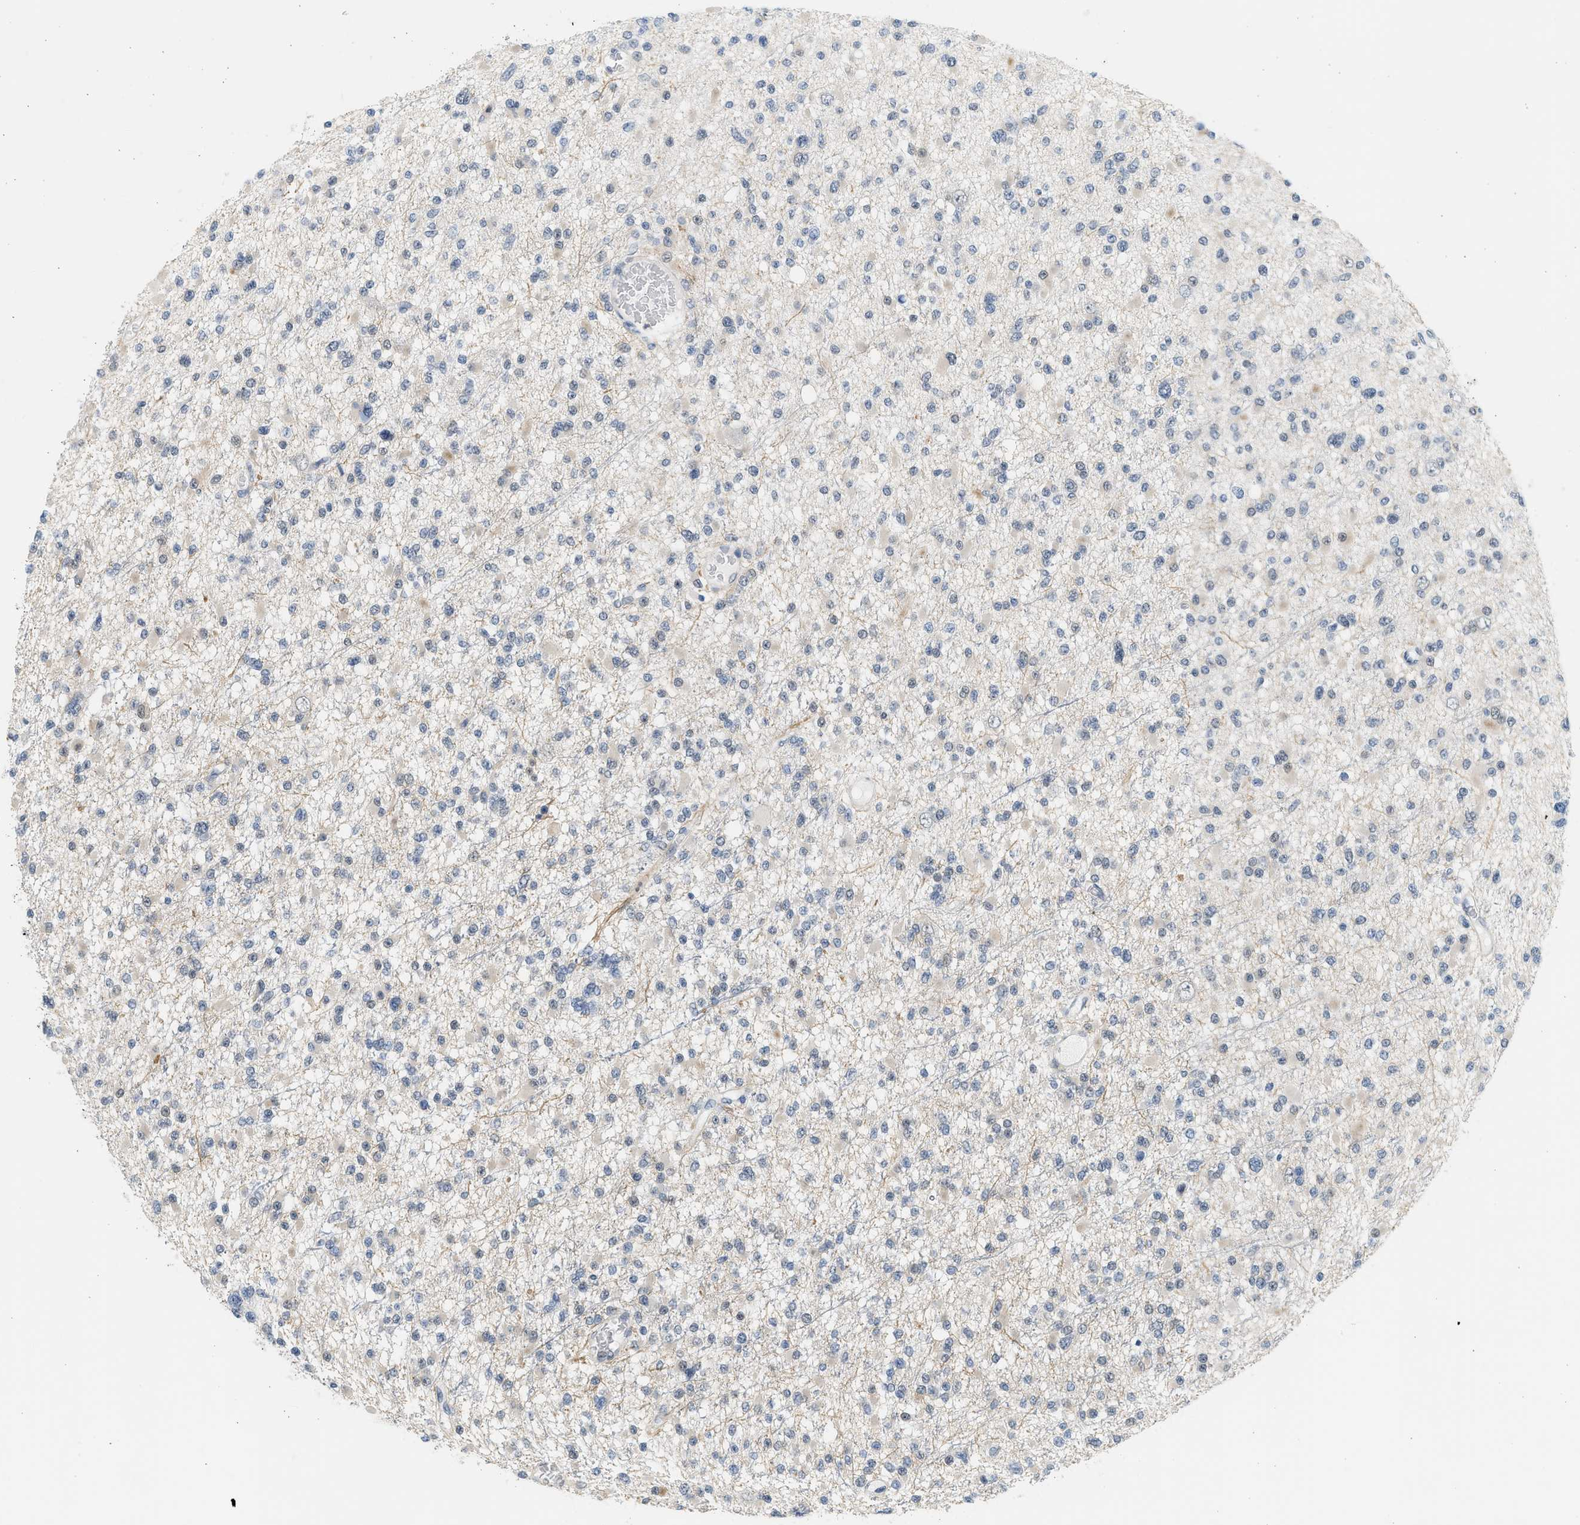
{"staining": {"intensity": "weak", "quantity": "<25%", "location": "nuclear"}, "tissue": "glioma", "cell_type": "Tumor cells", "image_type": "cancer", "snomed": [{"axis": "morphology", "description": "Glioma, malignant, Low grade"}, {"axis": "topography", "description": "Brain"}], "caption": "Malignant glioma (low-grade) was stained to show a protein in brown. There is no significant expression in tumor cells.", "gene": "HIPK1", "patient": {"sex": "female", "age": 22}}